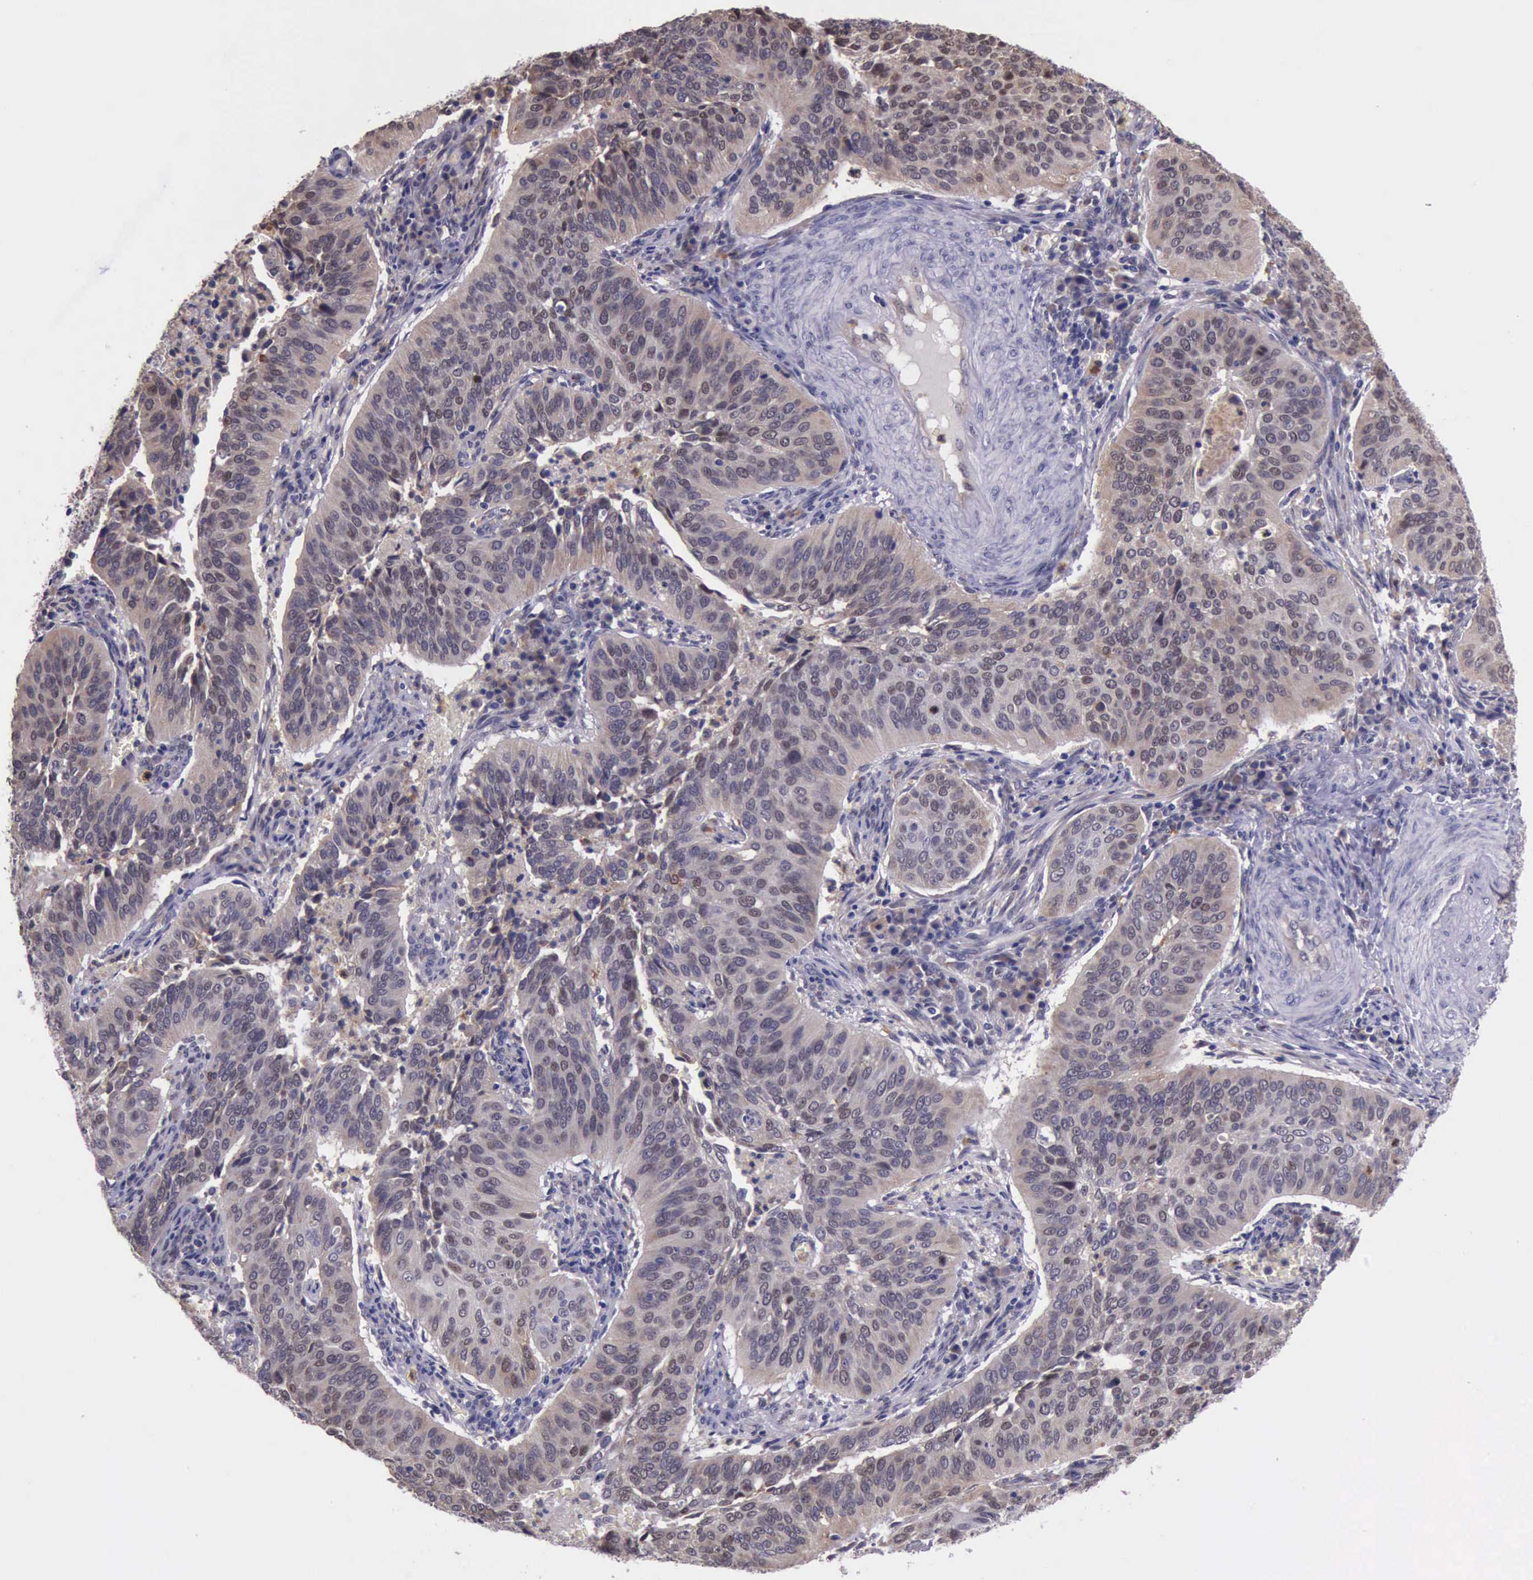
{"staining": {"intensity": "moderate", "quantity": ">75%", "location": "cytoplasmic/membranous"}, "tissue": "cervical cancer", "cell_type": "Tumor cells", "image_type": "cancer", "snomed": [{"axis": "morphology", "description": "Squamous cell carcinoma, NOS"}, {"axis": "topography", "description": "Cervix"}], "caption": "Squamous cell carcinoma (cervical) stained with a protein marker shows moderate staining in tumor cells.", "gene": "PLEK2", "patient": {"sex": "female", "age": 39}}